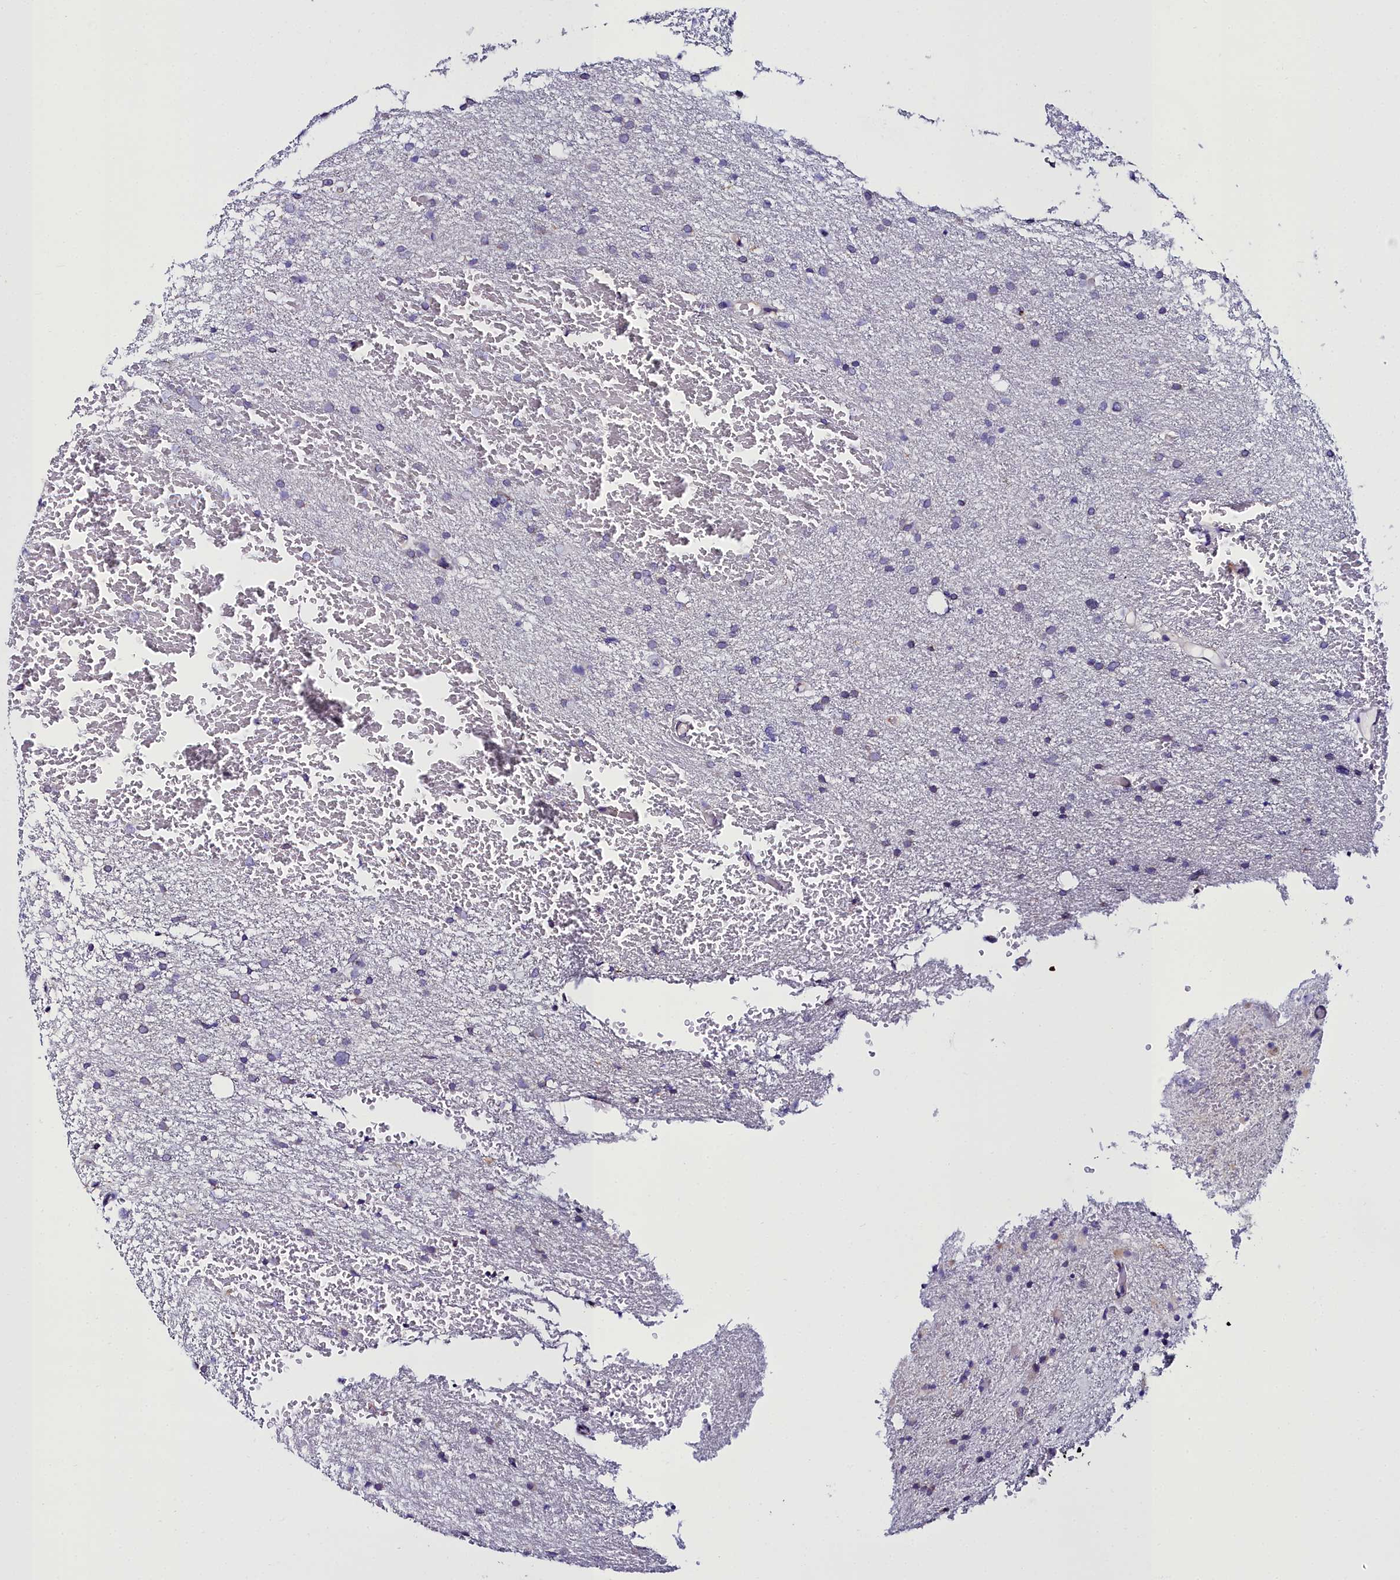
{"staining": {"intensity": "negative", "quantity": "none", "location": "none"}, "tissue": "glioma", "cell_type": "Tumor cells", "image_type": "cancer", "snomed": [{"axis": "morphology", "description": "Glioma, malignant, High grade"}, {"axis": "topography", "description": "Cerebral cortex"}], "caption": "Immunohistochemistry image of neoplastic tissue: glioma stained with DAB demonstrates no significant protein positivity in tumor cells.", "gene": "TXNDC5", "patient": {"sex": "female", "age": 36}}